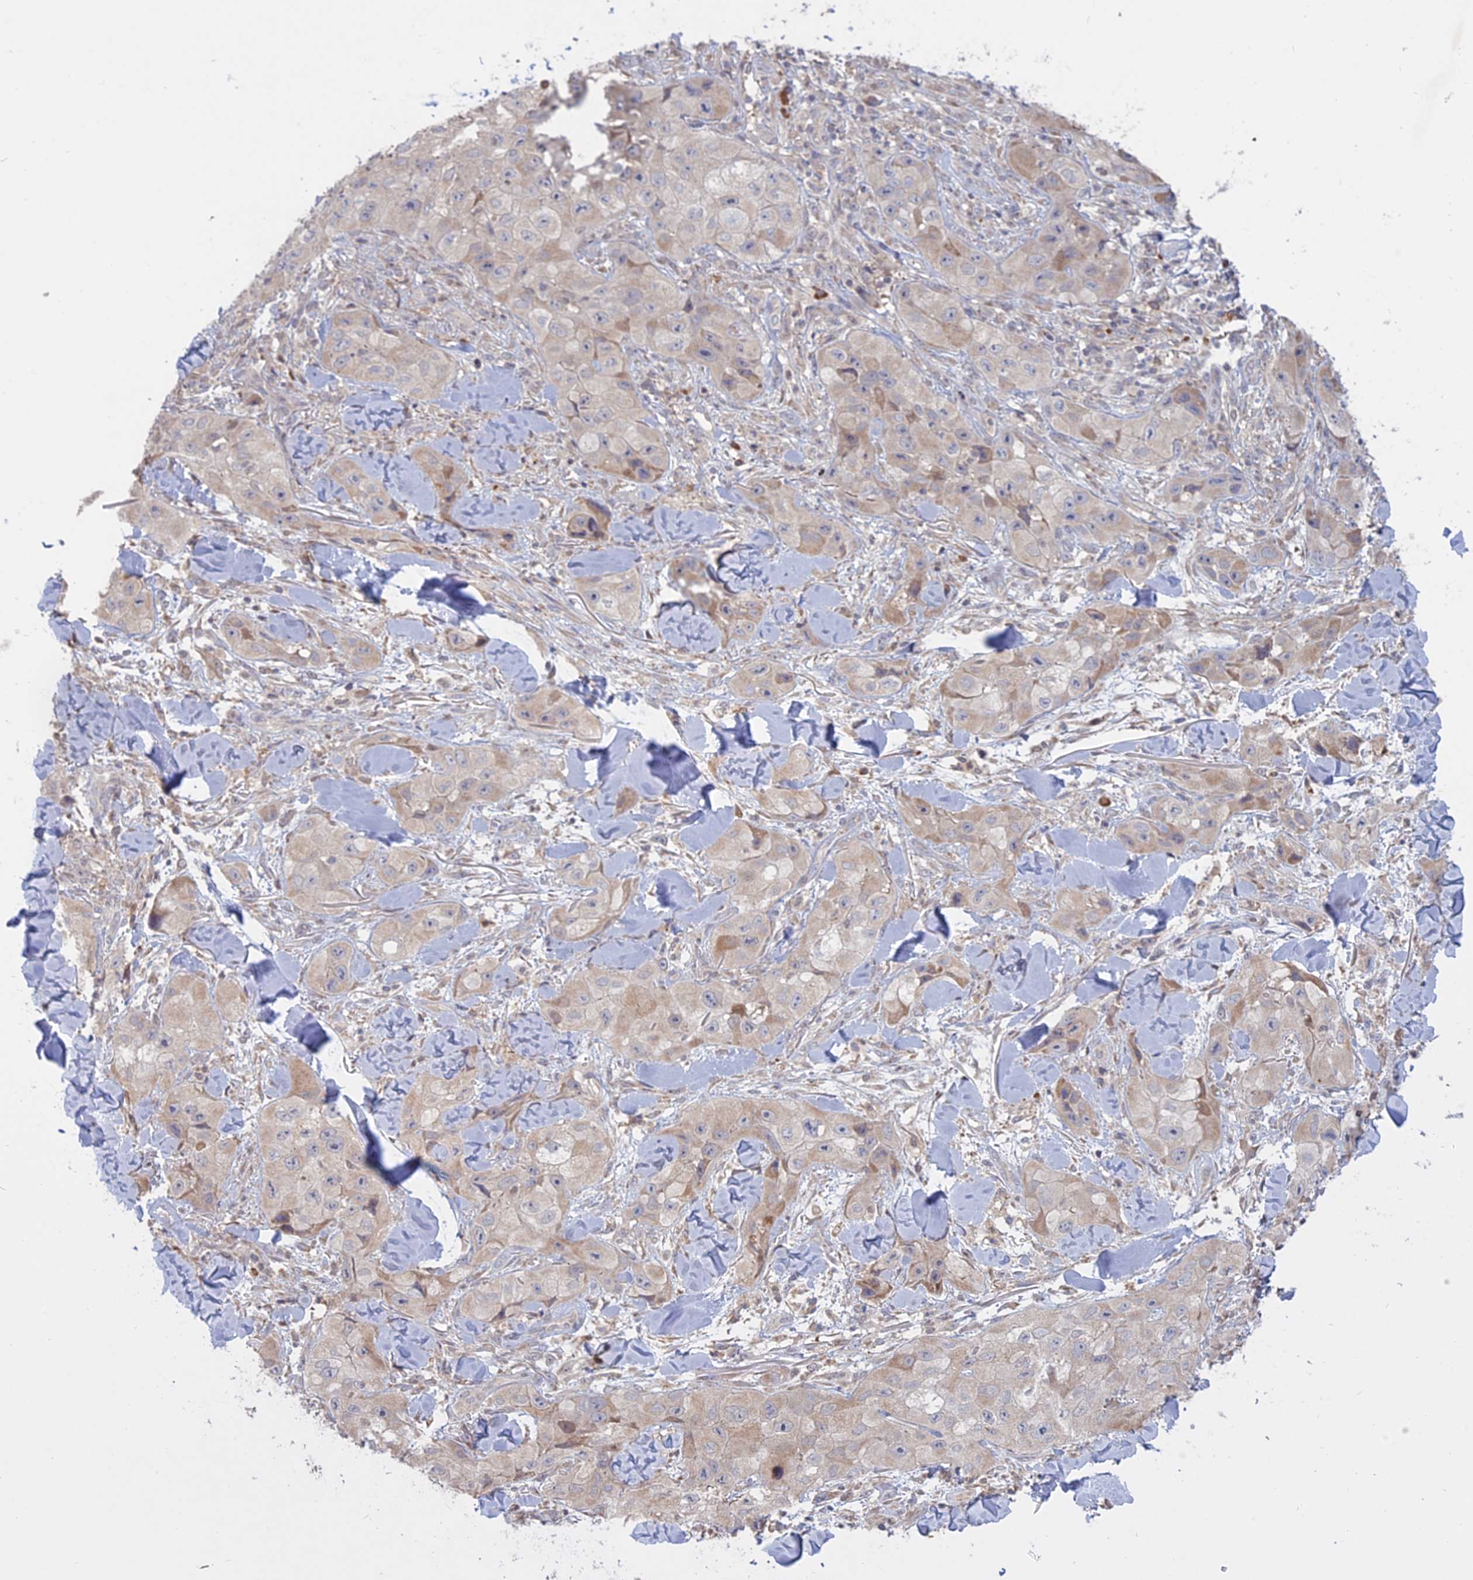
{"staining": {"intensity": "weak", "quantity": "<25%", "location": "cytoplasmic/membranous"}, "tissue": "skin cancer", "cell_type": "Tumor cells", "image_type": "cancer", "snomed": [{"axis": "morphology", "description": "Squamous cell carcinoma, NOS"}, {"axis": "topography", "description": "Skin"}, {"axis": "topography", "description": "Subcutis"}], "caption": "The histopathology image exhibits no significant positivity in tumor cells of skin cancer.", "gene": "TMEM208", "patient": {"sex": "male", "age": 73}}